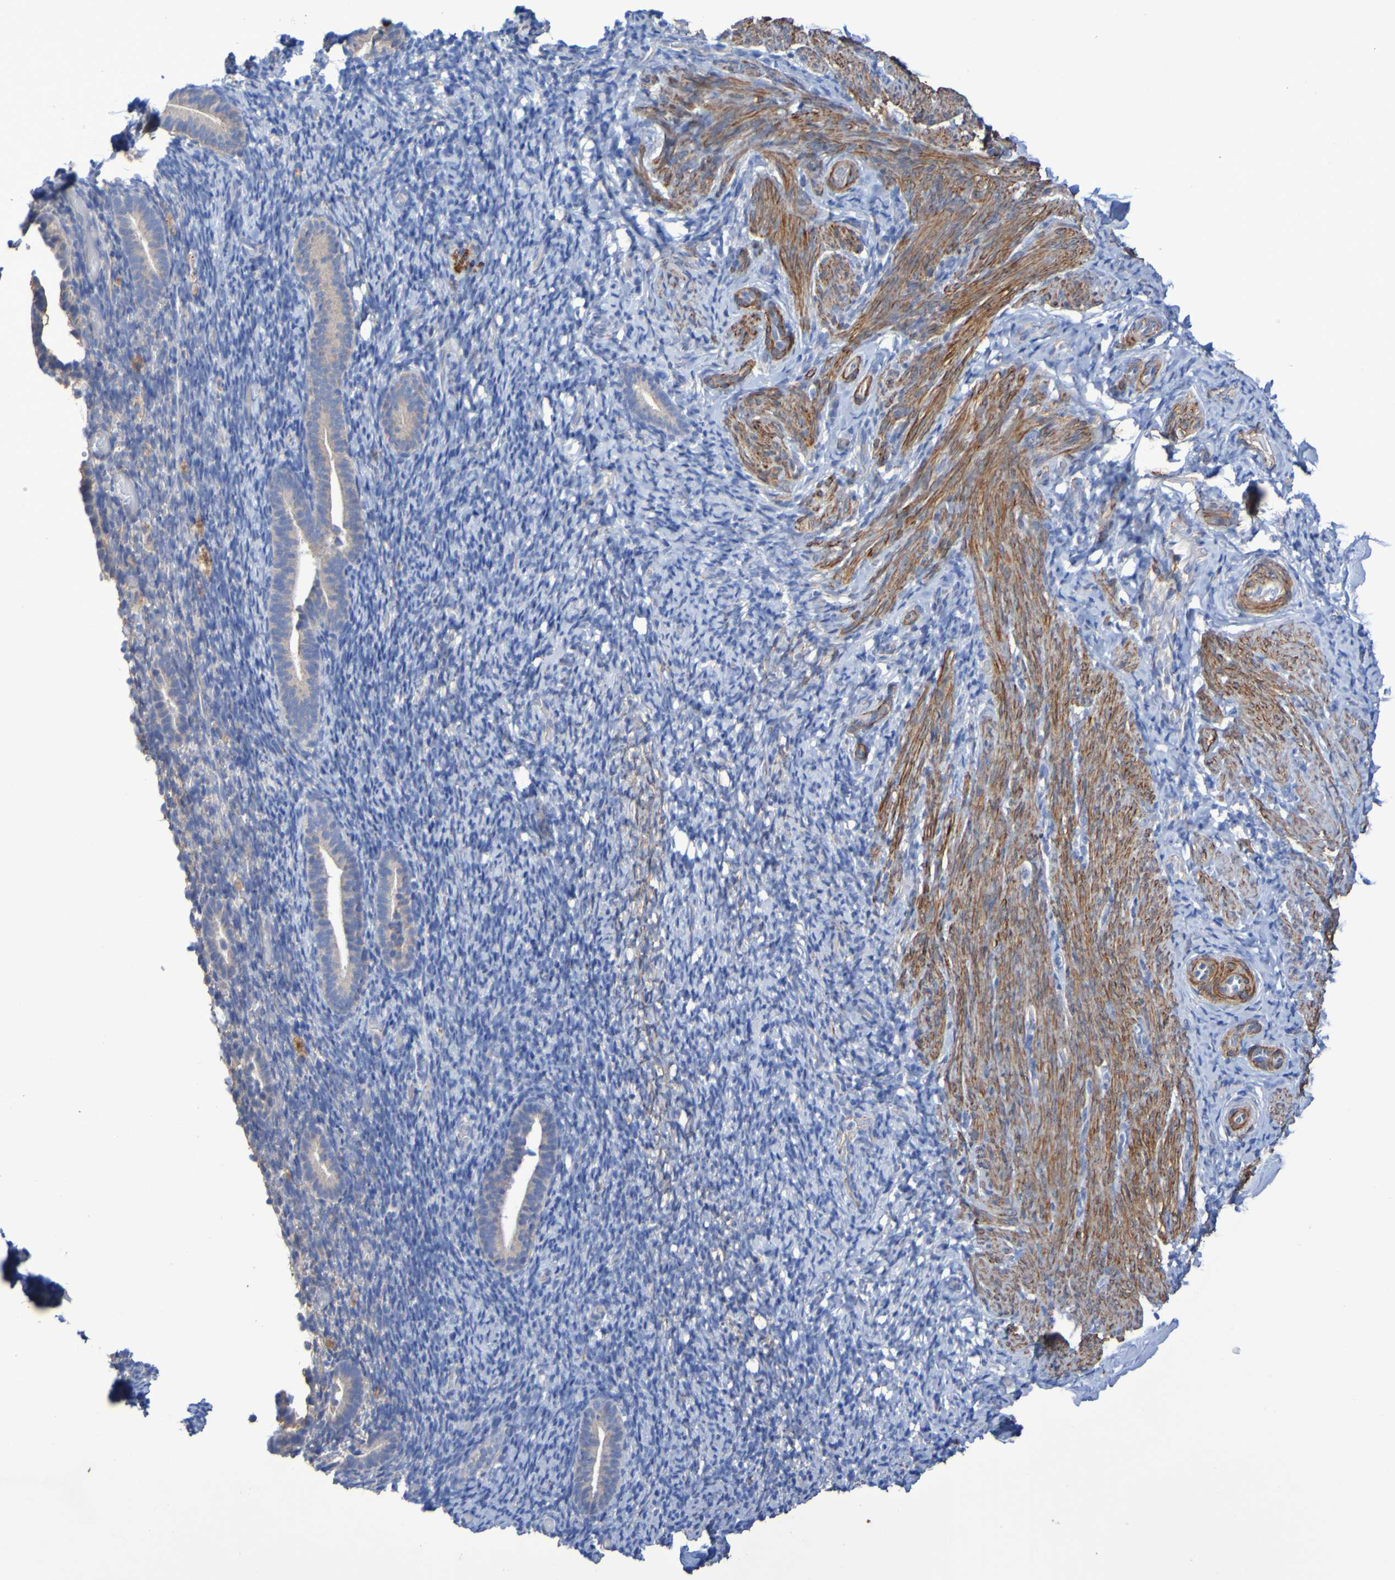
{"staining": {"intensity": "negative", "quantity": "none", "location": "none"}, "tissue": "endometrium", "cell_type": "Cells in endometrial stroma", "image_type": "normal", "snomed": [{"axis": "morphology", "description": "Normal tissue, NOS"}, {"axis": "topography", "description": "Endometrium"}], "caption": "This micrograph is of normal endometrium stained with immunohistochemistry (IHC) to label a protein in brown with the nuclei are counter-stained blue. There is no staining in cells in endometrial stroma.", "gene": "SRPRB", "patient": {"sex": "female", "age": 51}}